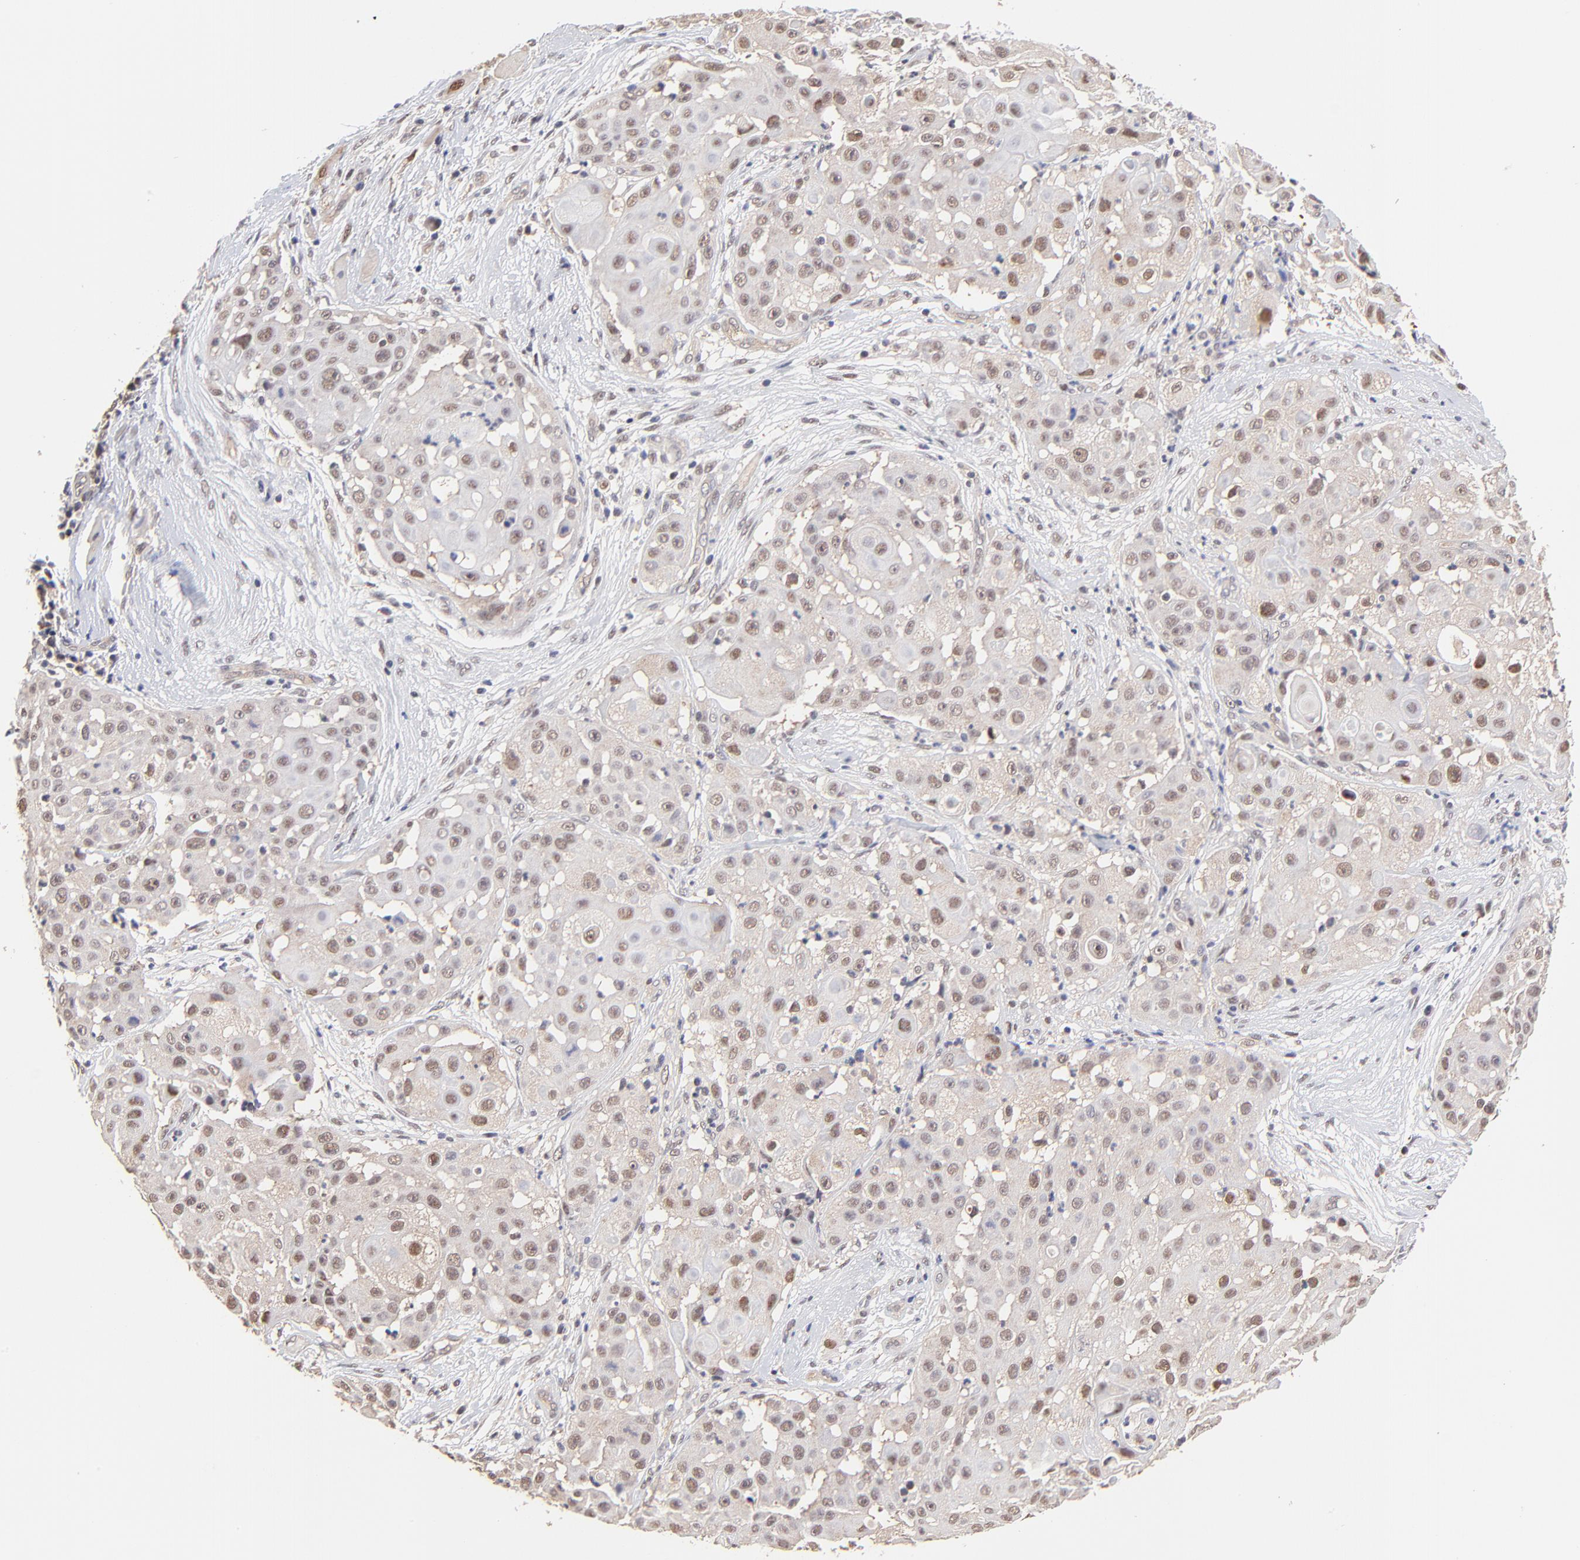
{"staining": {"intensity": "moderate", "quantity": "25%-75%", "location": "nuclear"}, "tissue": "skin cancer", "cell_type": "Tumor cells", "image_type": "cancer", "snomed": [{"axis": "morphology", "description": "Squamous cell carcinoma, NOS"}, {"axis": "topography", "description": "Skin"}], "caption": "Moderate nuclear positivity is identified in about 25%-75% of tumor cells in skin cancer.", "gene": "PSMC4", "patient": {"sex": "female", "age": 57}}